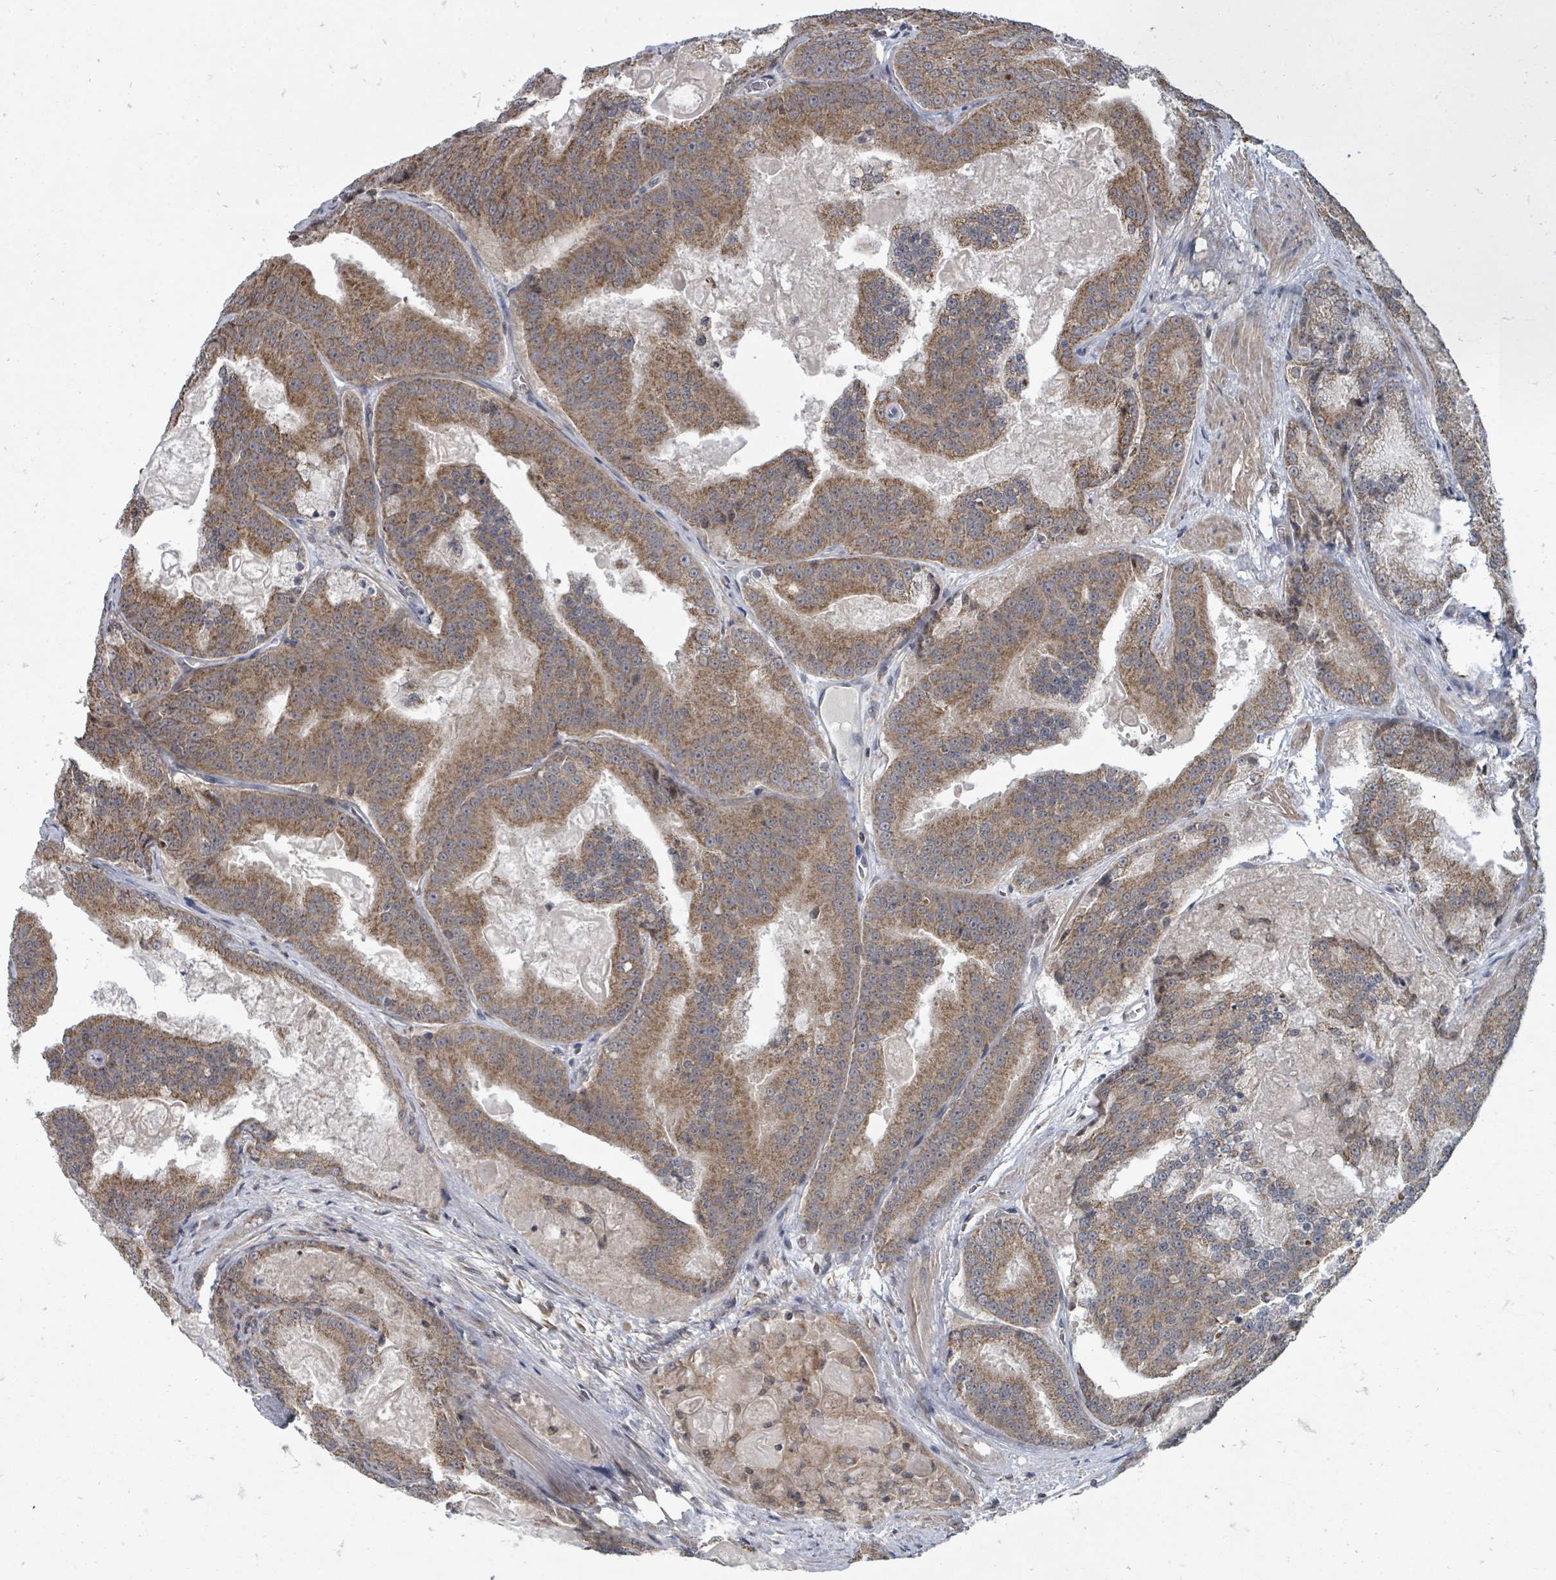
{"staining": {"intensity": "moderate", "quantity": ">75%", "location": "cytoplasmic/membranous"}, "tissue": "prostate cancer", "cell_type": "Tumor cells", "image_type": "cancer", "snomed": [{"axis": "morphology", "description": "Adenocarcinoma, High grade"}, {"axis": "topography", "description": "Prostate"}], "caption": "Prostate cancer (adenocarcinoma (high-grade)) tissue displays moderate cytoplasmic/membranous staining in about >75% of tumor cells, visualized by immunohistochemistry.", "gene": "MAGOHB", "patient": {"sex": "male", "age": 61}}